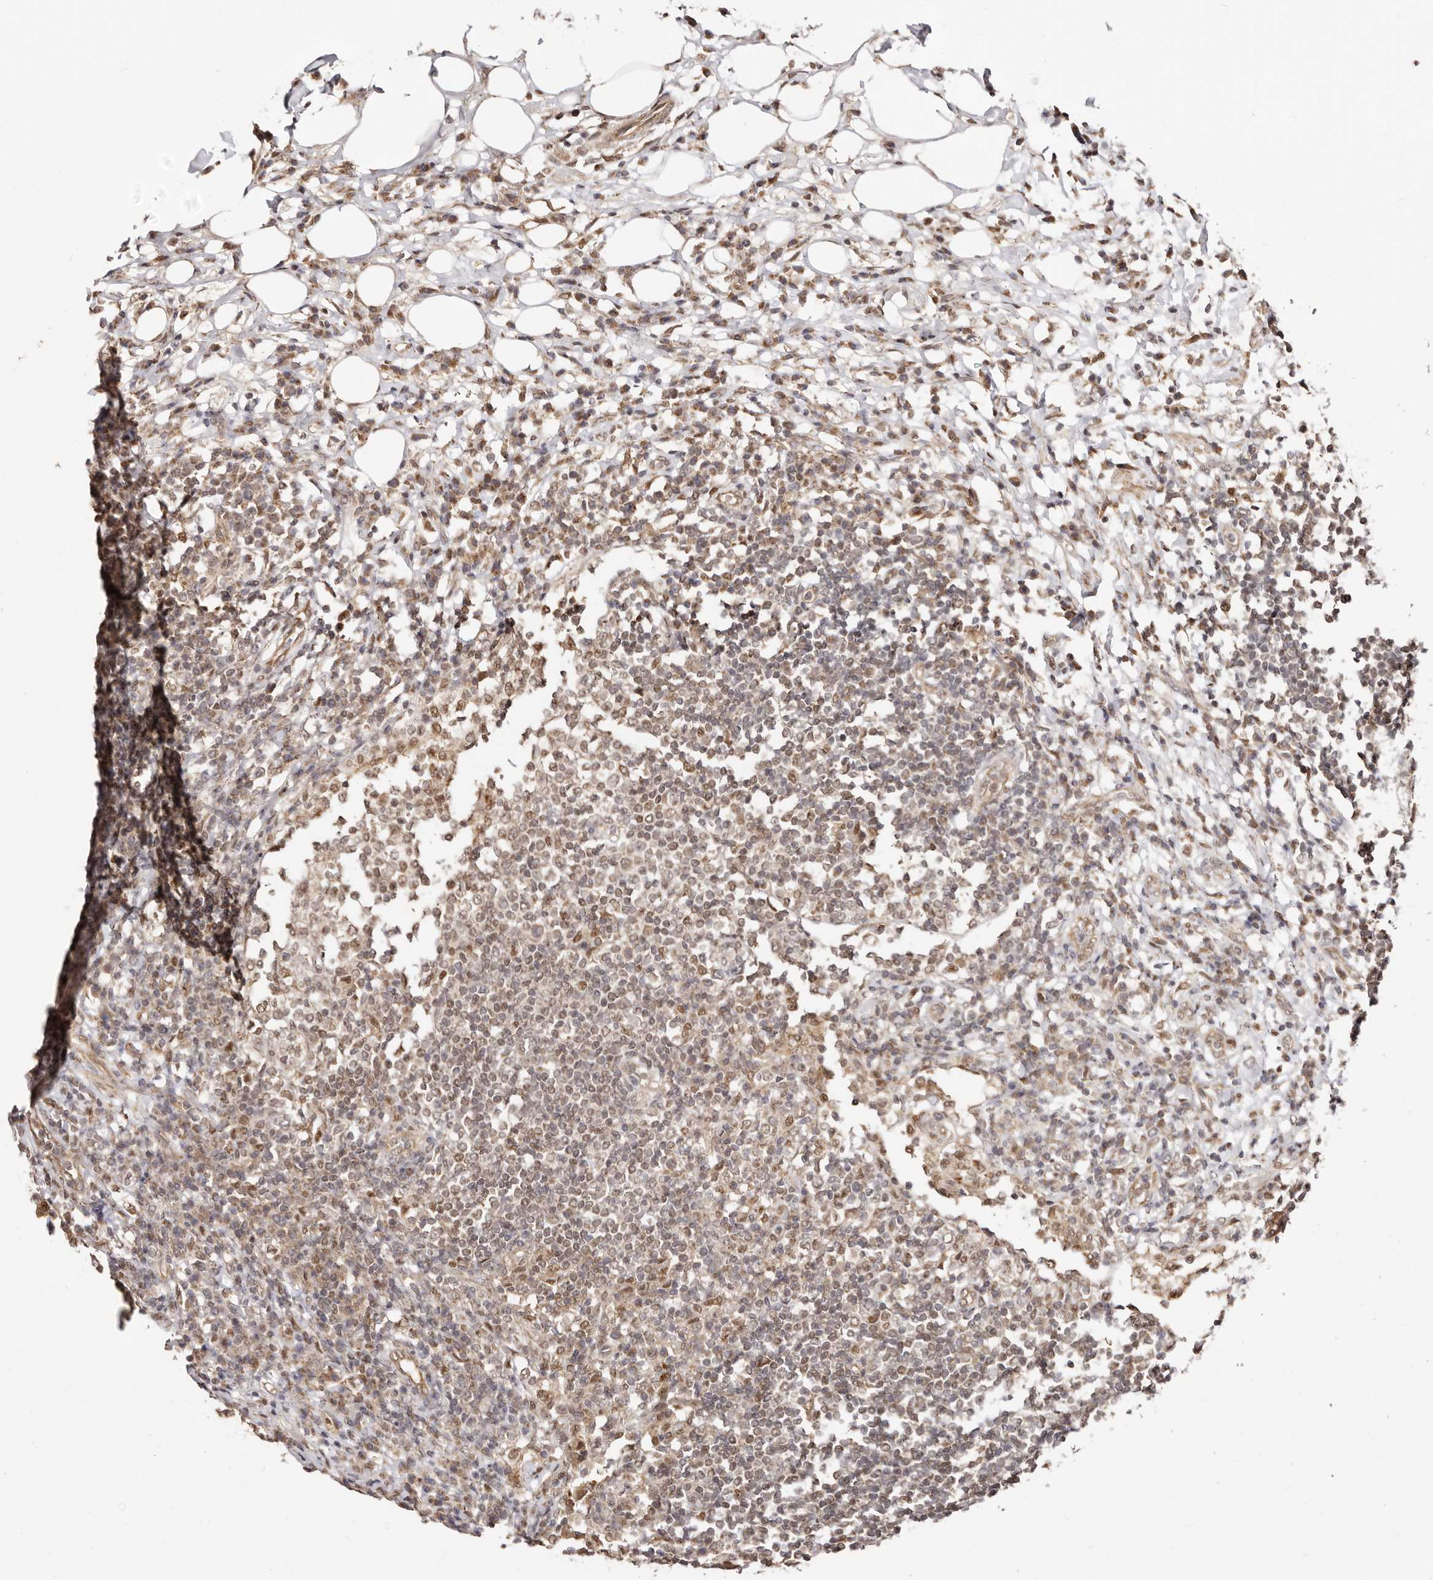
{"staining": {"intensity": "moderate", "quantity": "25%-75%", "location": "nuclear"}, "tissue": "lymph node", "cell_type": "Non-germinal center cells", "image_type": "normal", "snomed": [{"axis": "morphology", "description": "Normal tissue, NOS"}, {"axis": "topography", "description": "Lymph node"}], "caption": "DAB immunohistochemical staining of normal lymph node demonstrates moderate nuclear protein staining in about 25%-75% of non-germinal center cells.", "gene": "CTNNBL1", "patient": {"sex": "female", "age": 53}}